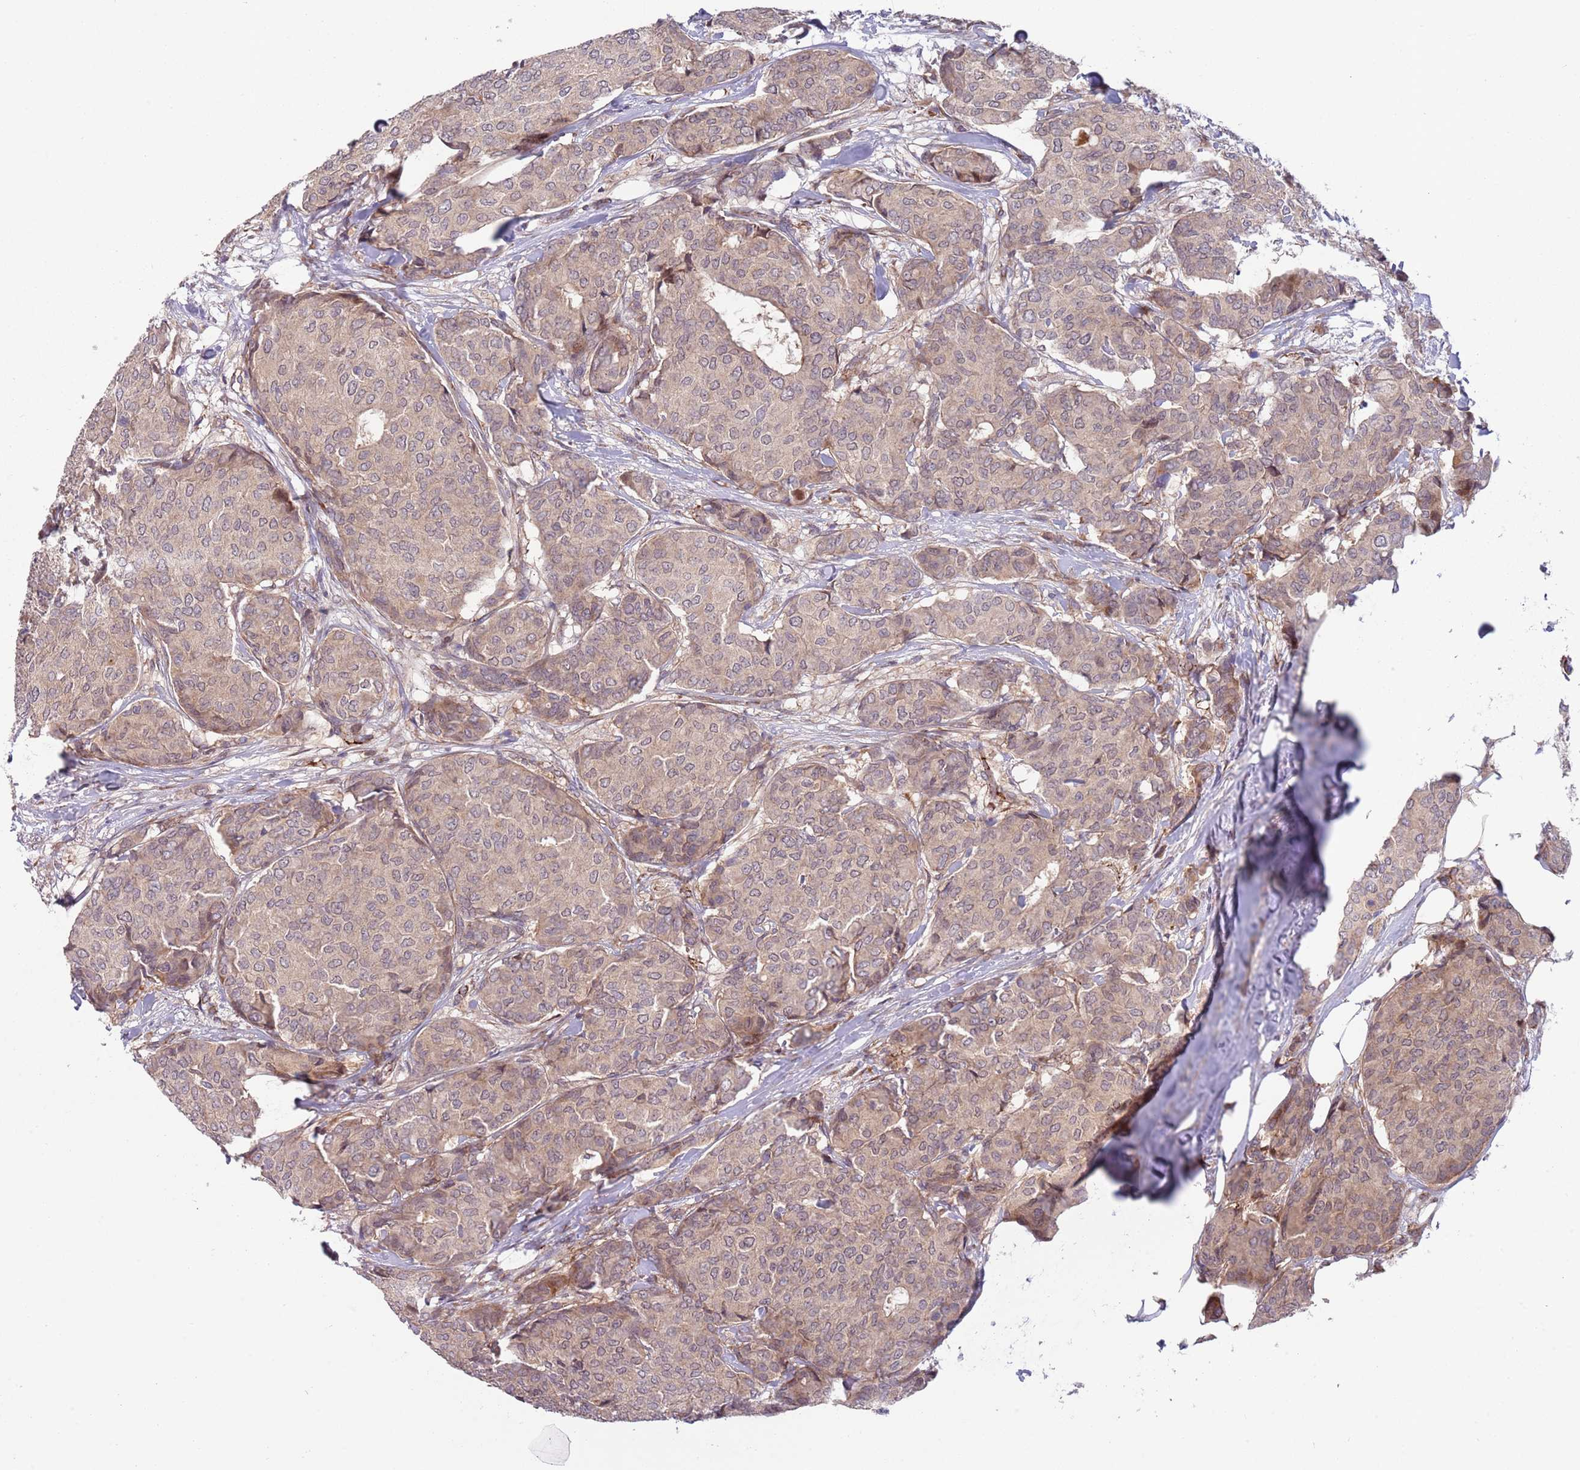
{"staining": {"intensity": "weak", "quantity": ">75%", "location": "cytoplasmic/membranous"}, "tissue": "breast cancer", "cell_type": "Tumor cells", "image_type": "cancer", "snomed": [{"axis": "morphology", "description": "Duct carcinoma"}, {"axis": "topography", "description": "Breast"}], "caption": "The photomicrograph displays staining of breast cancer, revealing weak cytoplasmic/membranous protein expression (brown color) within tumor cells.", "gene": "NT5DC4", "patient": {"sex": "female", "age": 75}}